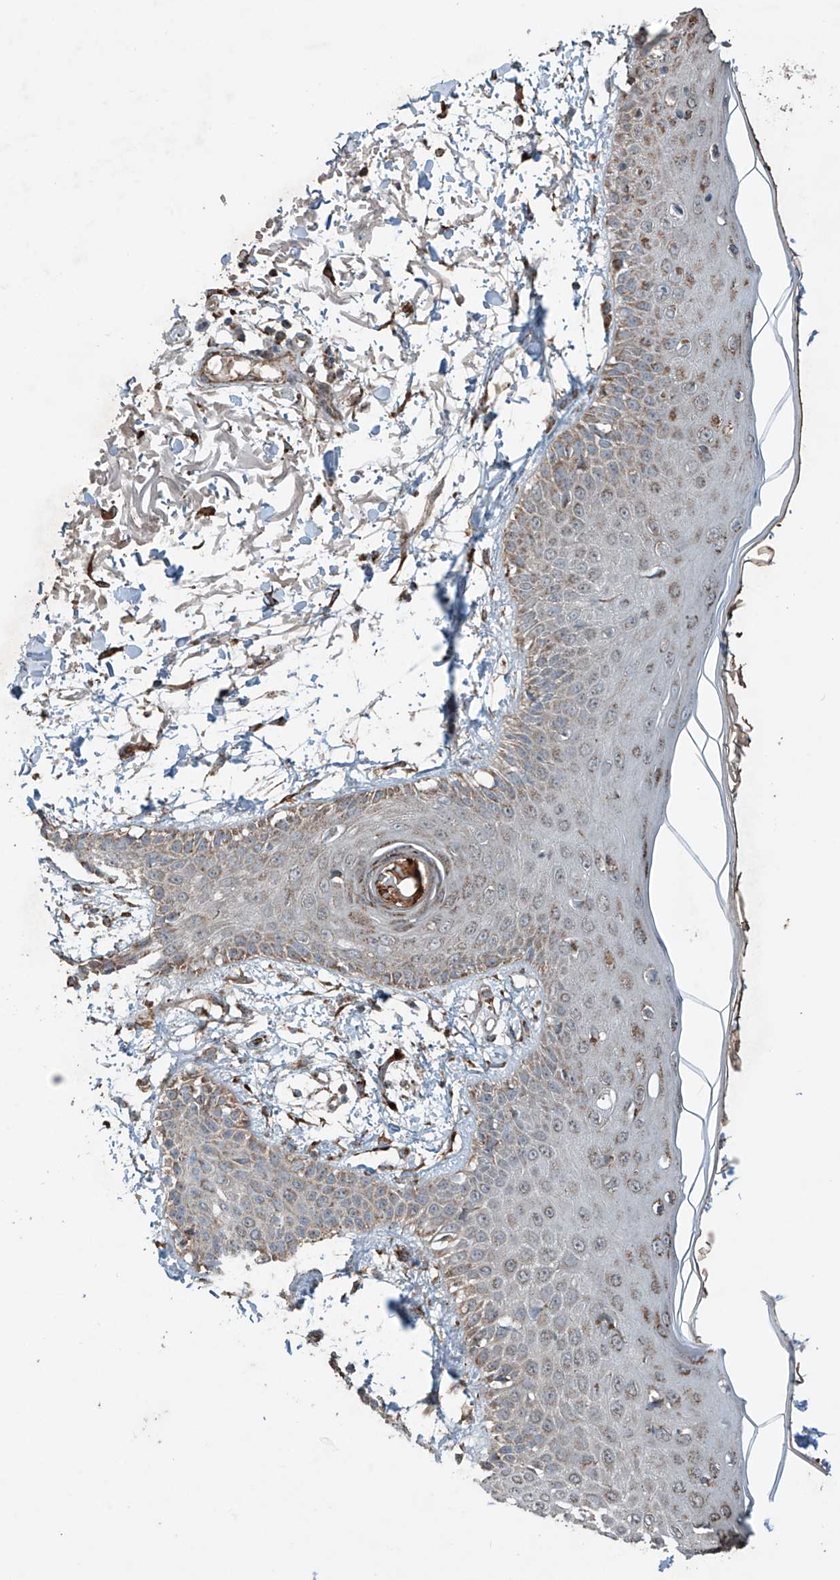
{"staining": {"intensity": "moderate", "quantity": ">75%", "location": "cytoplasmic/membranous"}, "tissue": "skin", "cell_type": "Fibroblasts", "image_type": "normal", "snomed": [{"axis": "morphology", "description": "Normal tissue, NOS"}, {"axis": "morphology", "description": "Squamous cell carcinoma, NOS"}, {"axis": "topography", "description": "Skin"}, {"axis": "topography", "description": "Peripheral nerve tissue"}], "caption": "Unremarkable skin exhibits moderate cytoplasmic/membranous staining in about >75% of fibroblasts, visualized by immunohistochemistry. (DAB (3,3'-diaminobenzidine) IHC, brown staining for protein, blue staining for nuclei).", "gene": "SAMD3", "patient": {"sex": "male", "age": 83}}